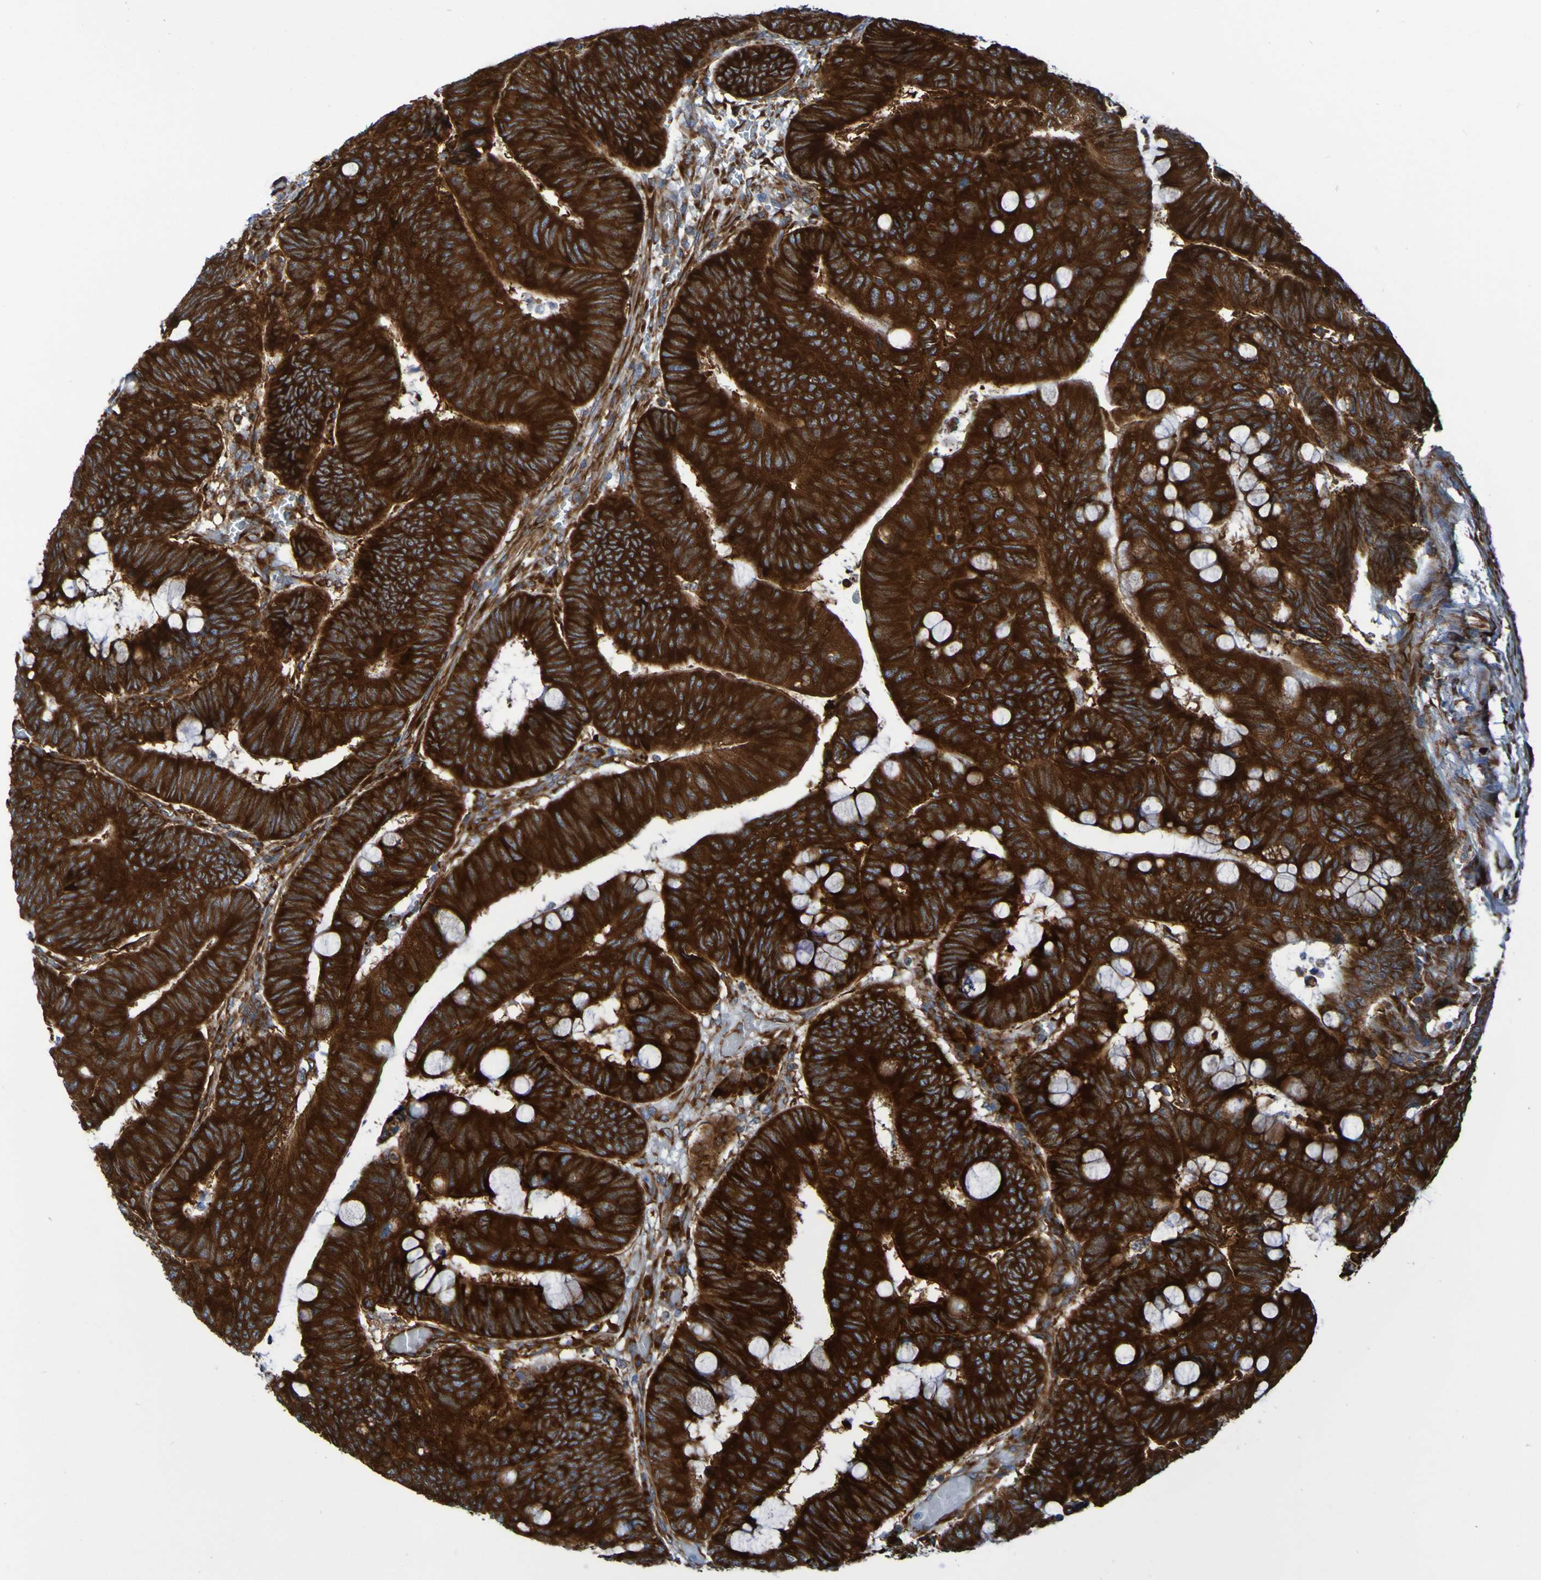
{"staining": {"intensity": "strong", "quantity": ">75%", "location": "cytoplasmic/membranous"}, "tissue": "colorectal cancer", "cell_type": "Tumor cells", "image_type": "cancer", "snomed": [{"axis": "morphology", "description": "Normal tissue, NOS"}, {"axis": "morphology", "description": "Adenocarcinoma, NOS"}, {"axis": "topography", "description": "Rectum"}, {"axis": "topography", "description": "Peripheral nerve tissue"}], "caption": "Immunohistochemistry histopathology image of neoplastic tissue: colorectal cancer (adenocarcinoma) stained using IHC reveals high levels of strong protein expression localized specifically in the cytoplasmic/membranous of tumor cells, appearing as a cytoplasmic/membranous brown color.", "gene": "RPL10", "patient": {"sex": "male", "age": 92}}